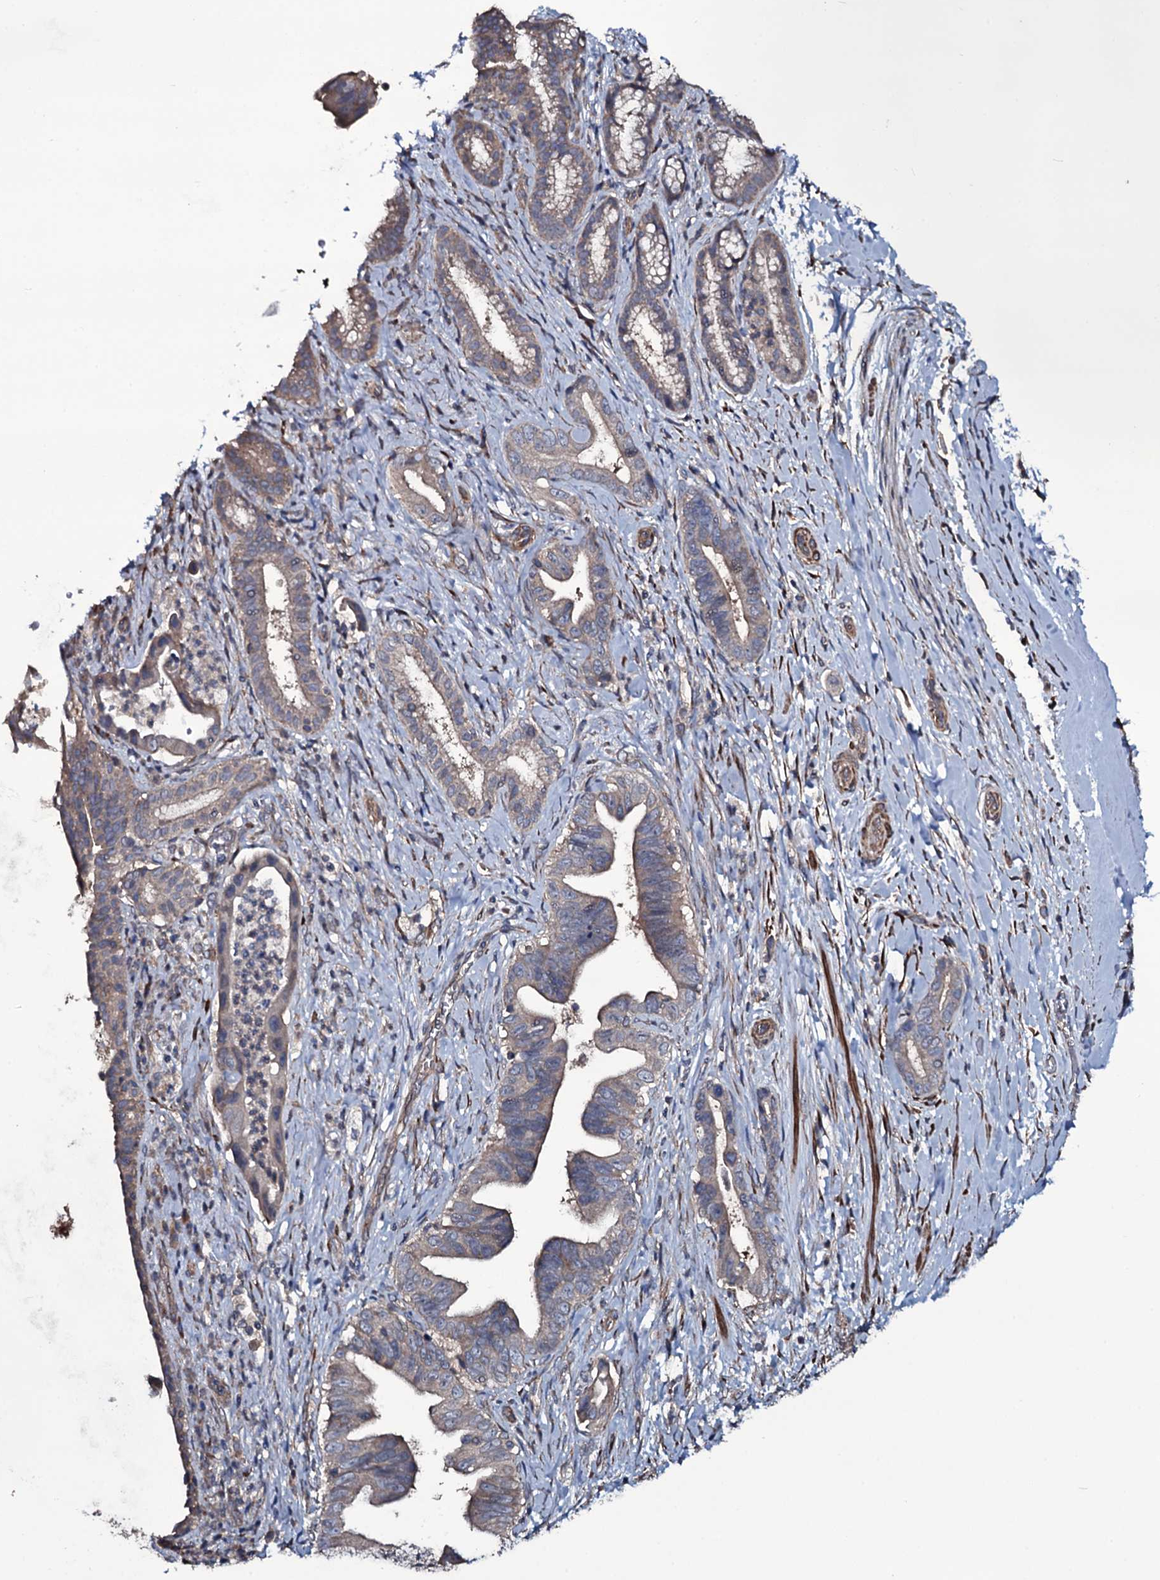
{"staining": {"intensity": "moderate", "quantity": "25%-75%", "location": "cytoplasmic/membranous"}, "tissue": "pancreatic cancer", "cell_type": "Tumor cells", "image_type": "cancer", "snomed": [{"axis": "morphology", "description": "Adenocarcinoma, NOS"}, {"axis": "topography", "description": "Pancreas"}], "caption": "Brown immunohistochemical staining in pancreatic cancer displays moderate cytoplasmic/membranous staining in about 25%-75% of tumor cells.", "gene": "WIPF3", "patient": {"sex": "female", "age": 55}}